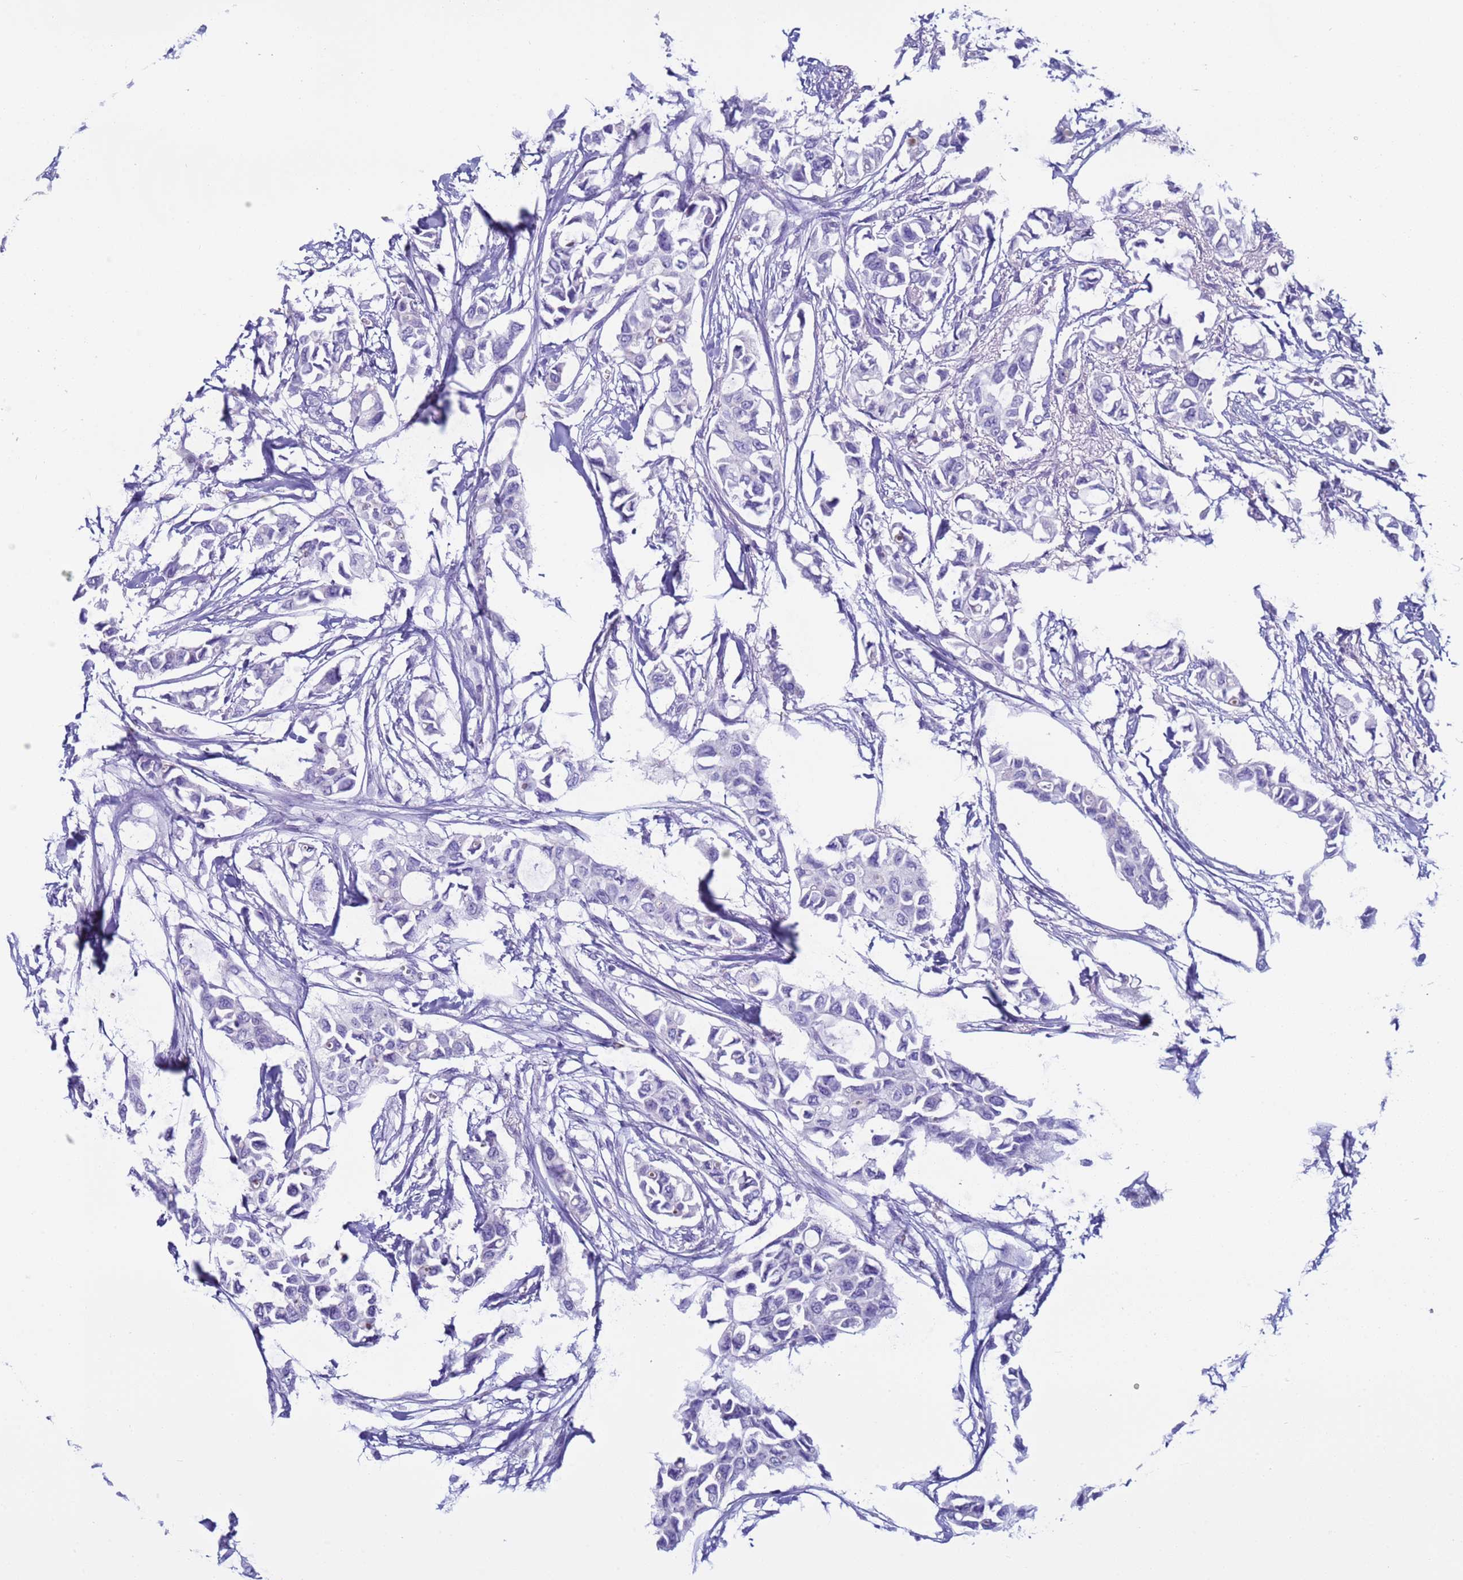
{"staining": {"intensity": "negative", "quantity": "none", "location": "none"}, "tissue": "breast cancer", "cell_type": "Tumor cells", "image_type": "cancer", "snomed": [{"axis": "morphology", "description": "Duct carcinoma"}, {"axis": "topography", "description": "Breast"}], "caption": "Tumor cells show no significant protein staining in breast cancer. (Immunohistochemistry (ihc), brightfield microscopy, high magnification).", "gene": "CST4", "patient": {"sex": "female", "age": 41}}